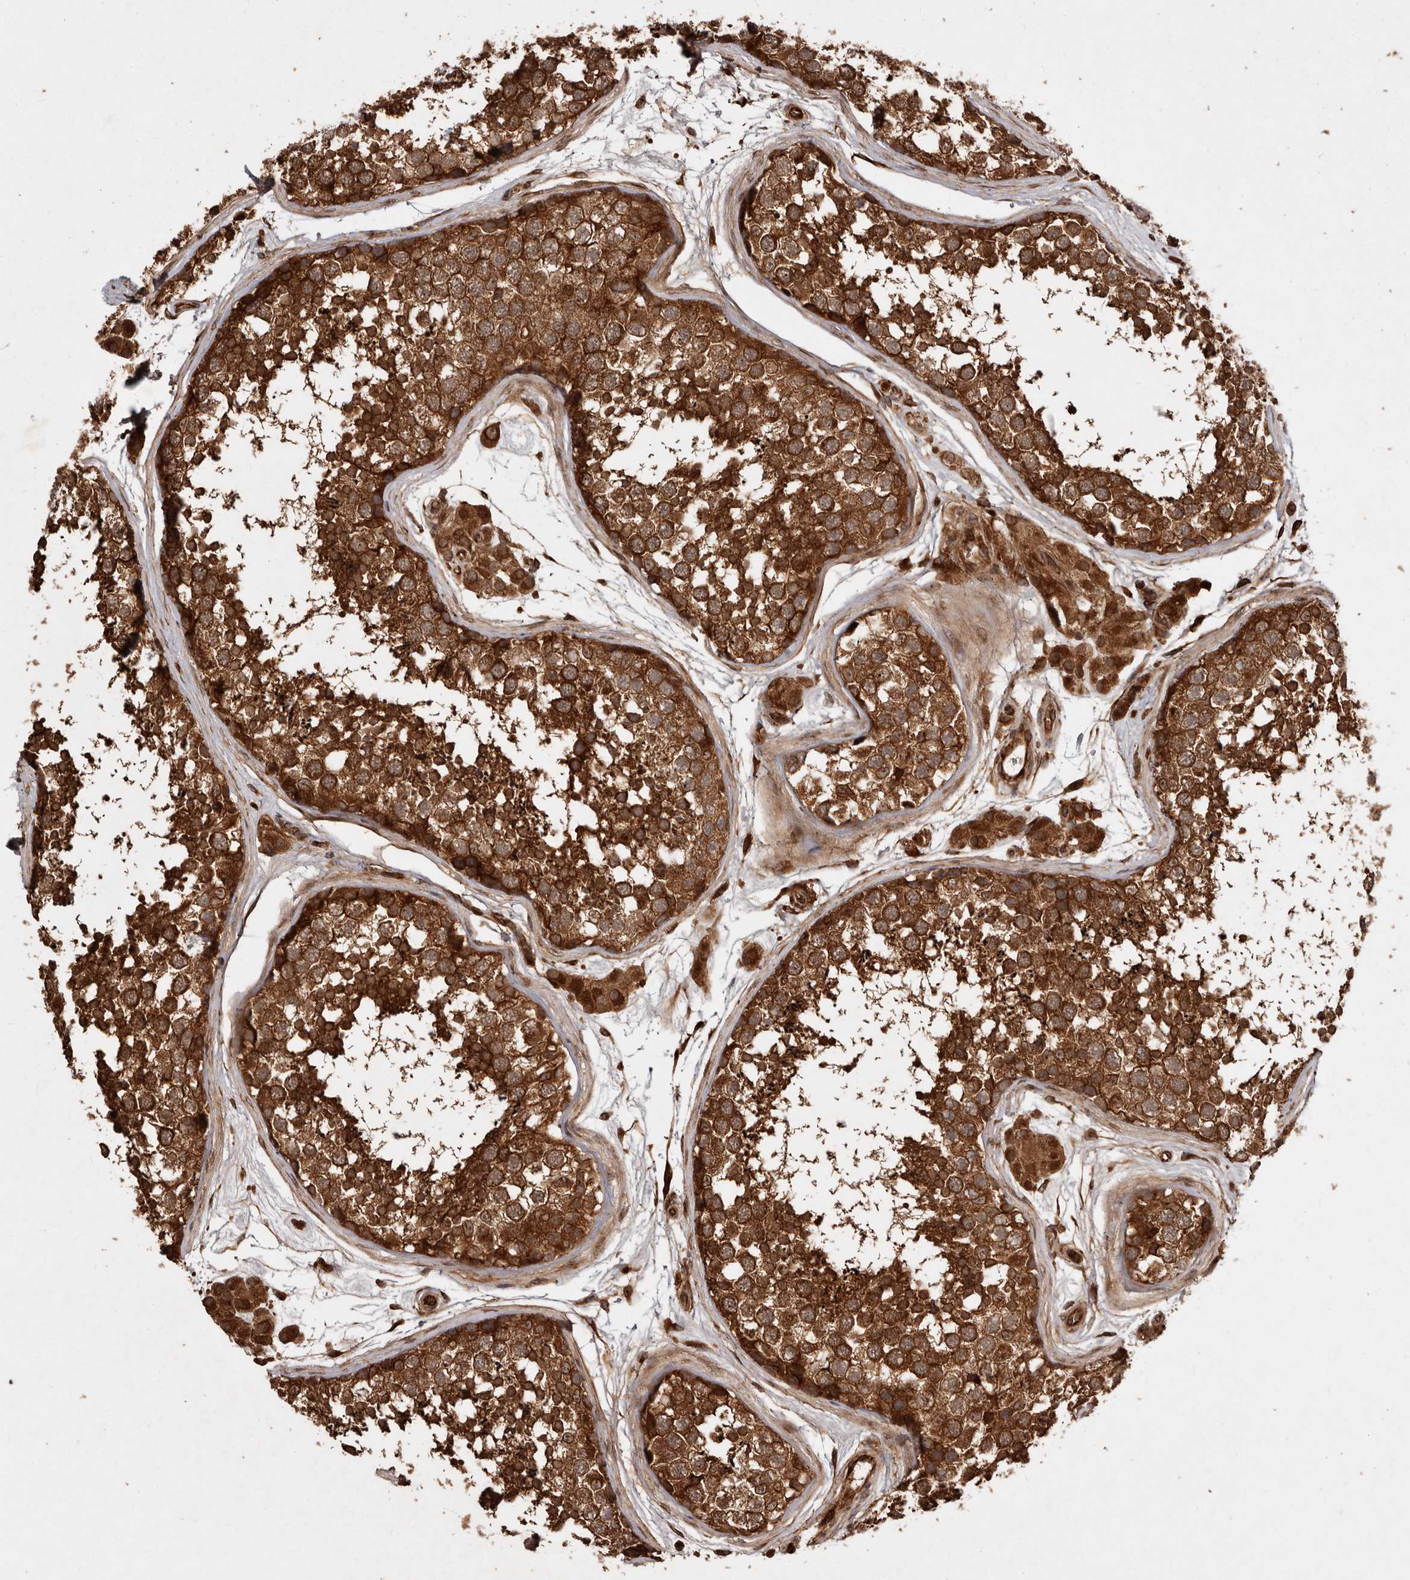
{"staining": {"intensity": "strong", "quantity": ">75%", "location": "cytoplasmic/membranous"}, "tissue": "testis", "cell_type": "Cells in seminiferous ducts", "image_type": "normal", "snomed": [{"axis": "morphology", "description": "Normal tissue, NOS"}, {"axis": "topography", "description": "Testis"}], "caption": "A photomicrograph of human testis stained for a protein demonstrates strong cytoplasmic/membranous brown staining in cells in seminiferous ducts. The protein of interest is shown in brown color, while the nuclei are stained blue.", "gene": "STK36", "patient": {"sex": "male", "age": 56}}